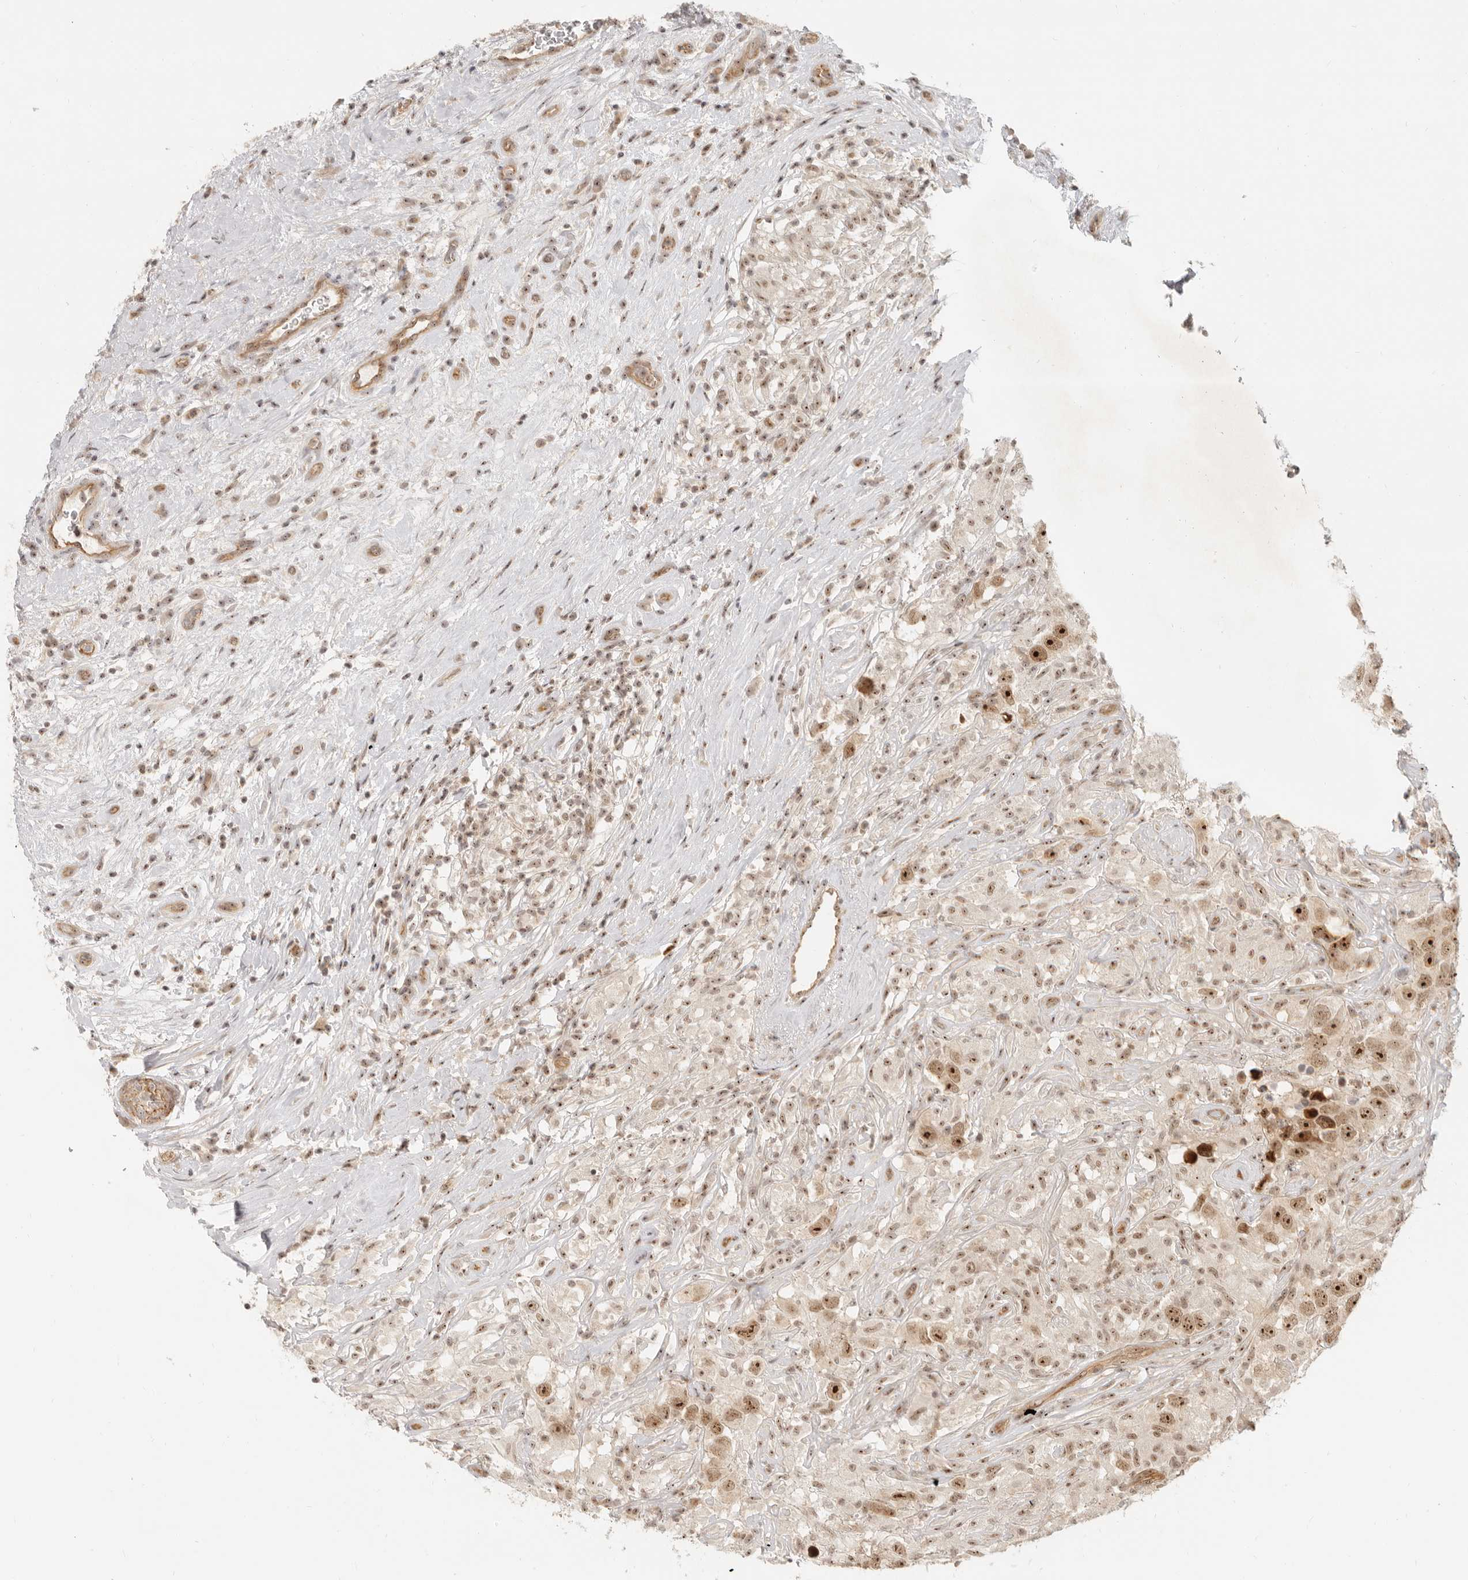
{"staining": {"intensity": "strong", "quantity": ">75%", "location": "nuclear"}, "tissue": "testis cancer", "cell_type": "Tumor cells", "image_type": "cancer", "snomed": [{"axis": "morphology", "description": "Seminoma, NOS"}, {"axis": "topography", "description": "Testis"}], "caption": "Protein staining displays strong nuclear positivity in about >75% of tumor cells in seminoma (testis).", "gene": "BAP1", "patient": {"sex": "male", "age": 49}}